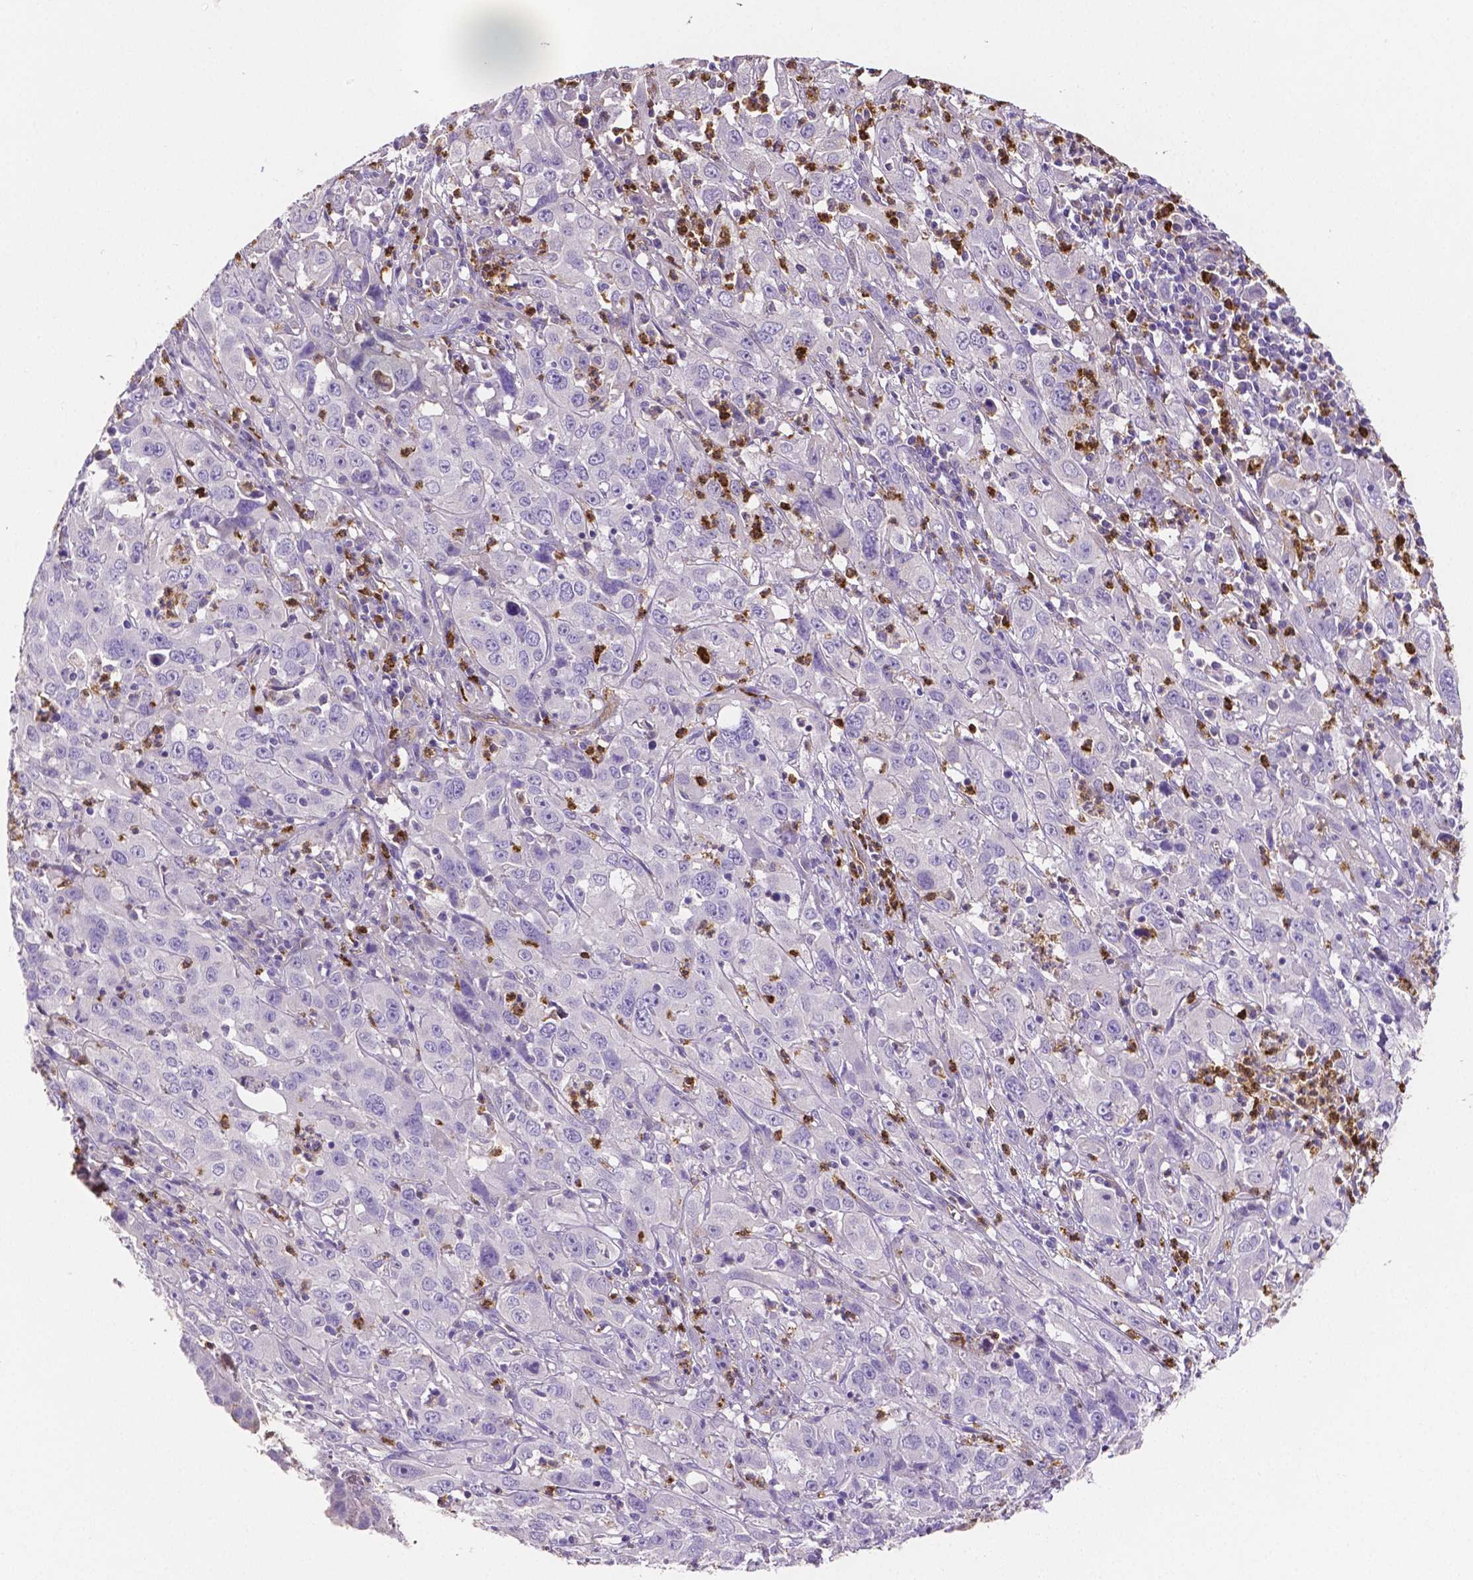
{"staining": {"intensity": "negative", "quantity": "none", "location": "none"}, "tissue": "cervical cancer", "cell_type": "Tumor cells", "image_type": "cancer", "snomed": [{"axis": "morphology", "description": "Squamous cell carcinoma, NOS"}, {"axis": "topography", "description": "Cervix"}], "caption": "High magnification brightfield microscopy of squamous cell carcinoma (cervical) stained with DAB (3,3'-diaminobenzidine) (brown) and counterstained with hematoxylin (blue): tumor cells show no significant positivity.", "gene": "MMP9", "patient": {"sex": "female", "age": 32}}